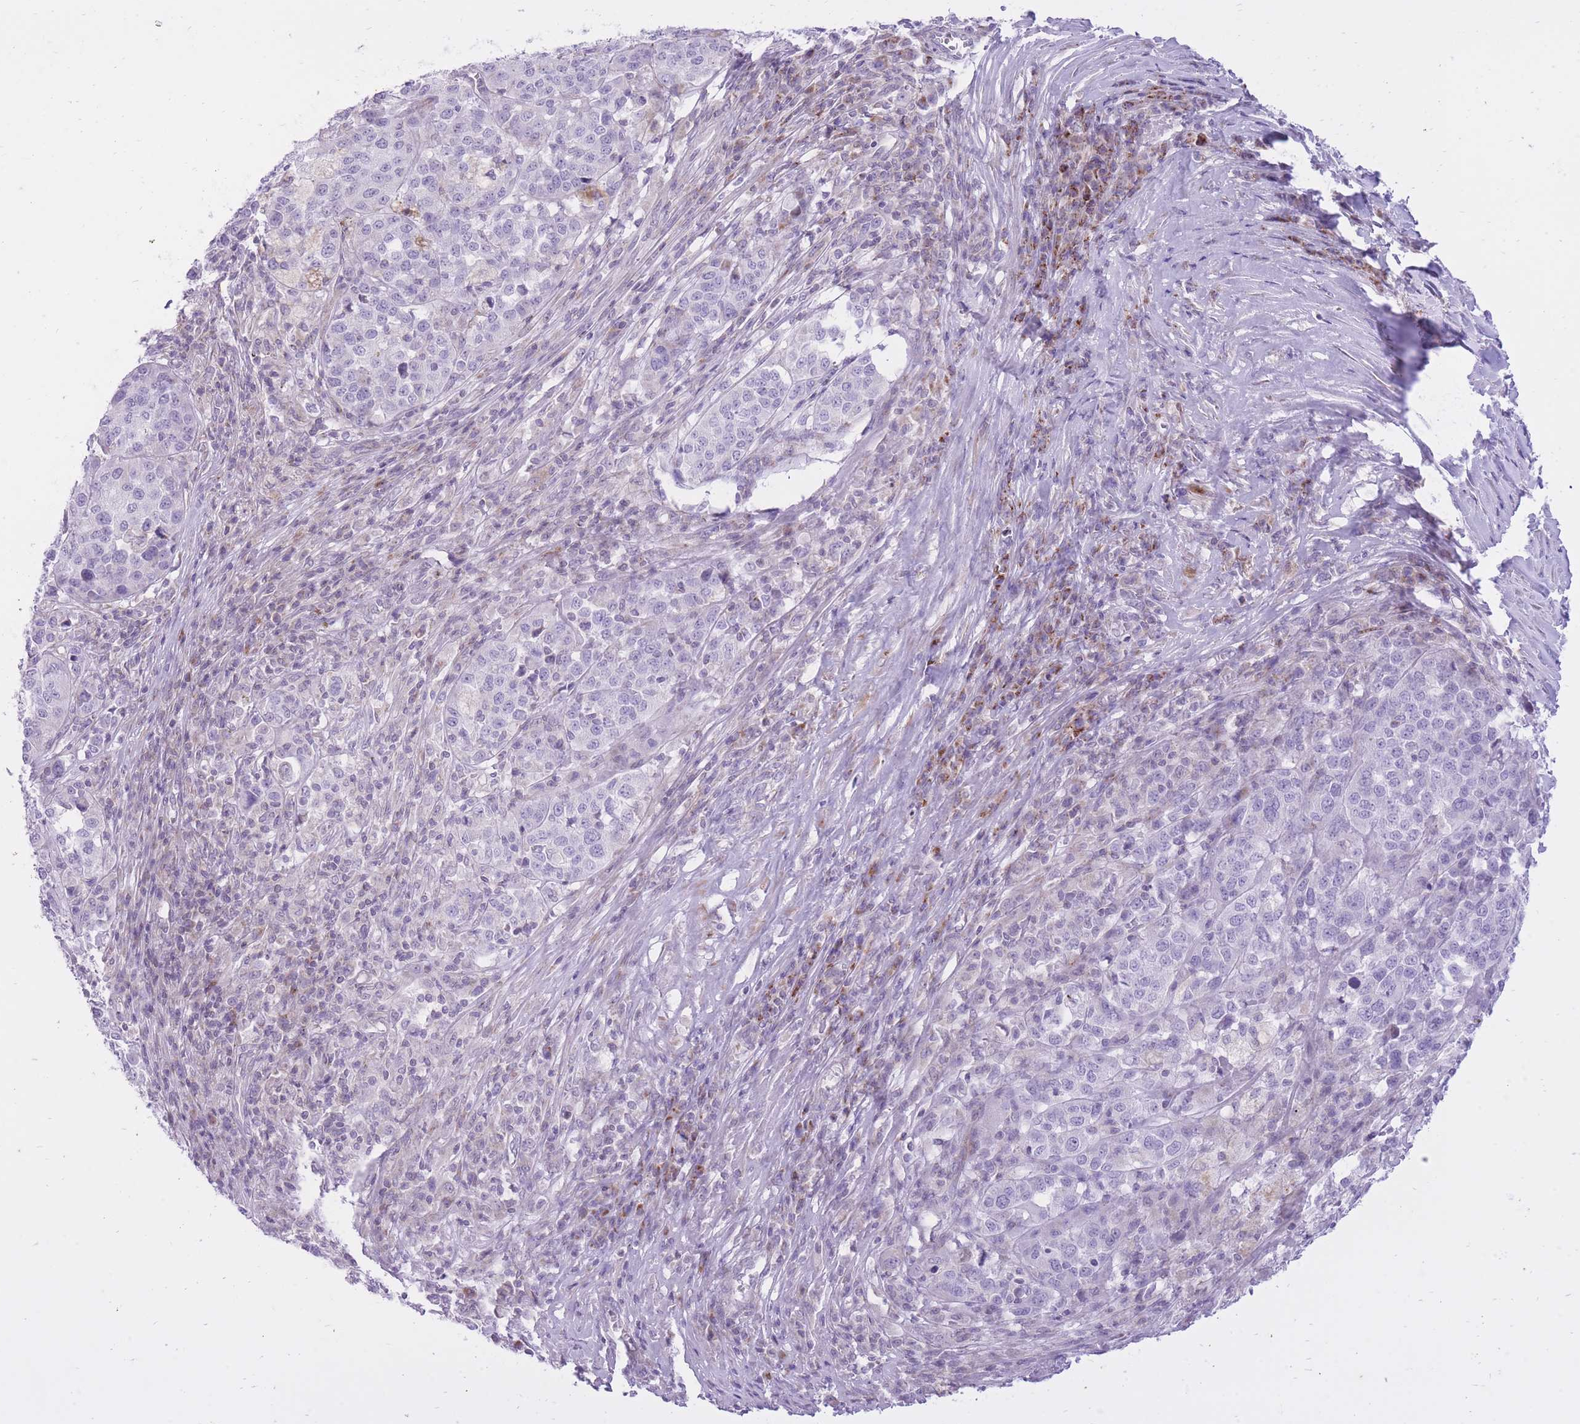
{"staining": {"intensity": "negative", "quantity": "none", "location": "none"}, "tissue": "melanoma", "cell_type": "Tumor cells", "image_type": "cancer", "snomed": [{"axis": "morphology", "description": "Malignant melanoma, Metastatic site"}, {"axis": "topography", "description": "Lymph node"}], "caption": "Immunohistochemistry (IHC) histopathology image of human malignant melanoma (metastatic site) stained for a protein (brown), which displays no expression in tumor cells. (DAB immunohistochemistry (IHC) visualized using brightfield microscopy, high magnification).", "gene": "DENND2D", "patient": {"sex": "male", "age": 44}}